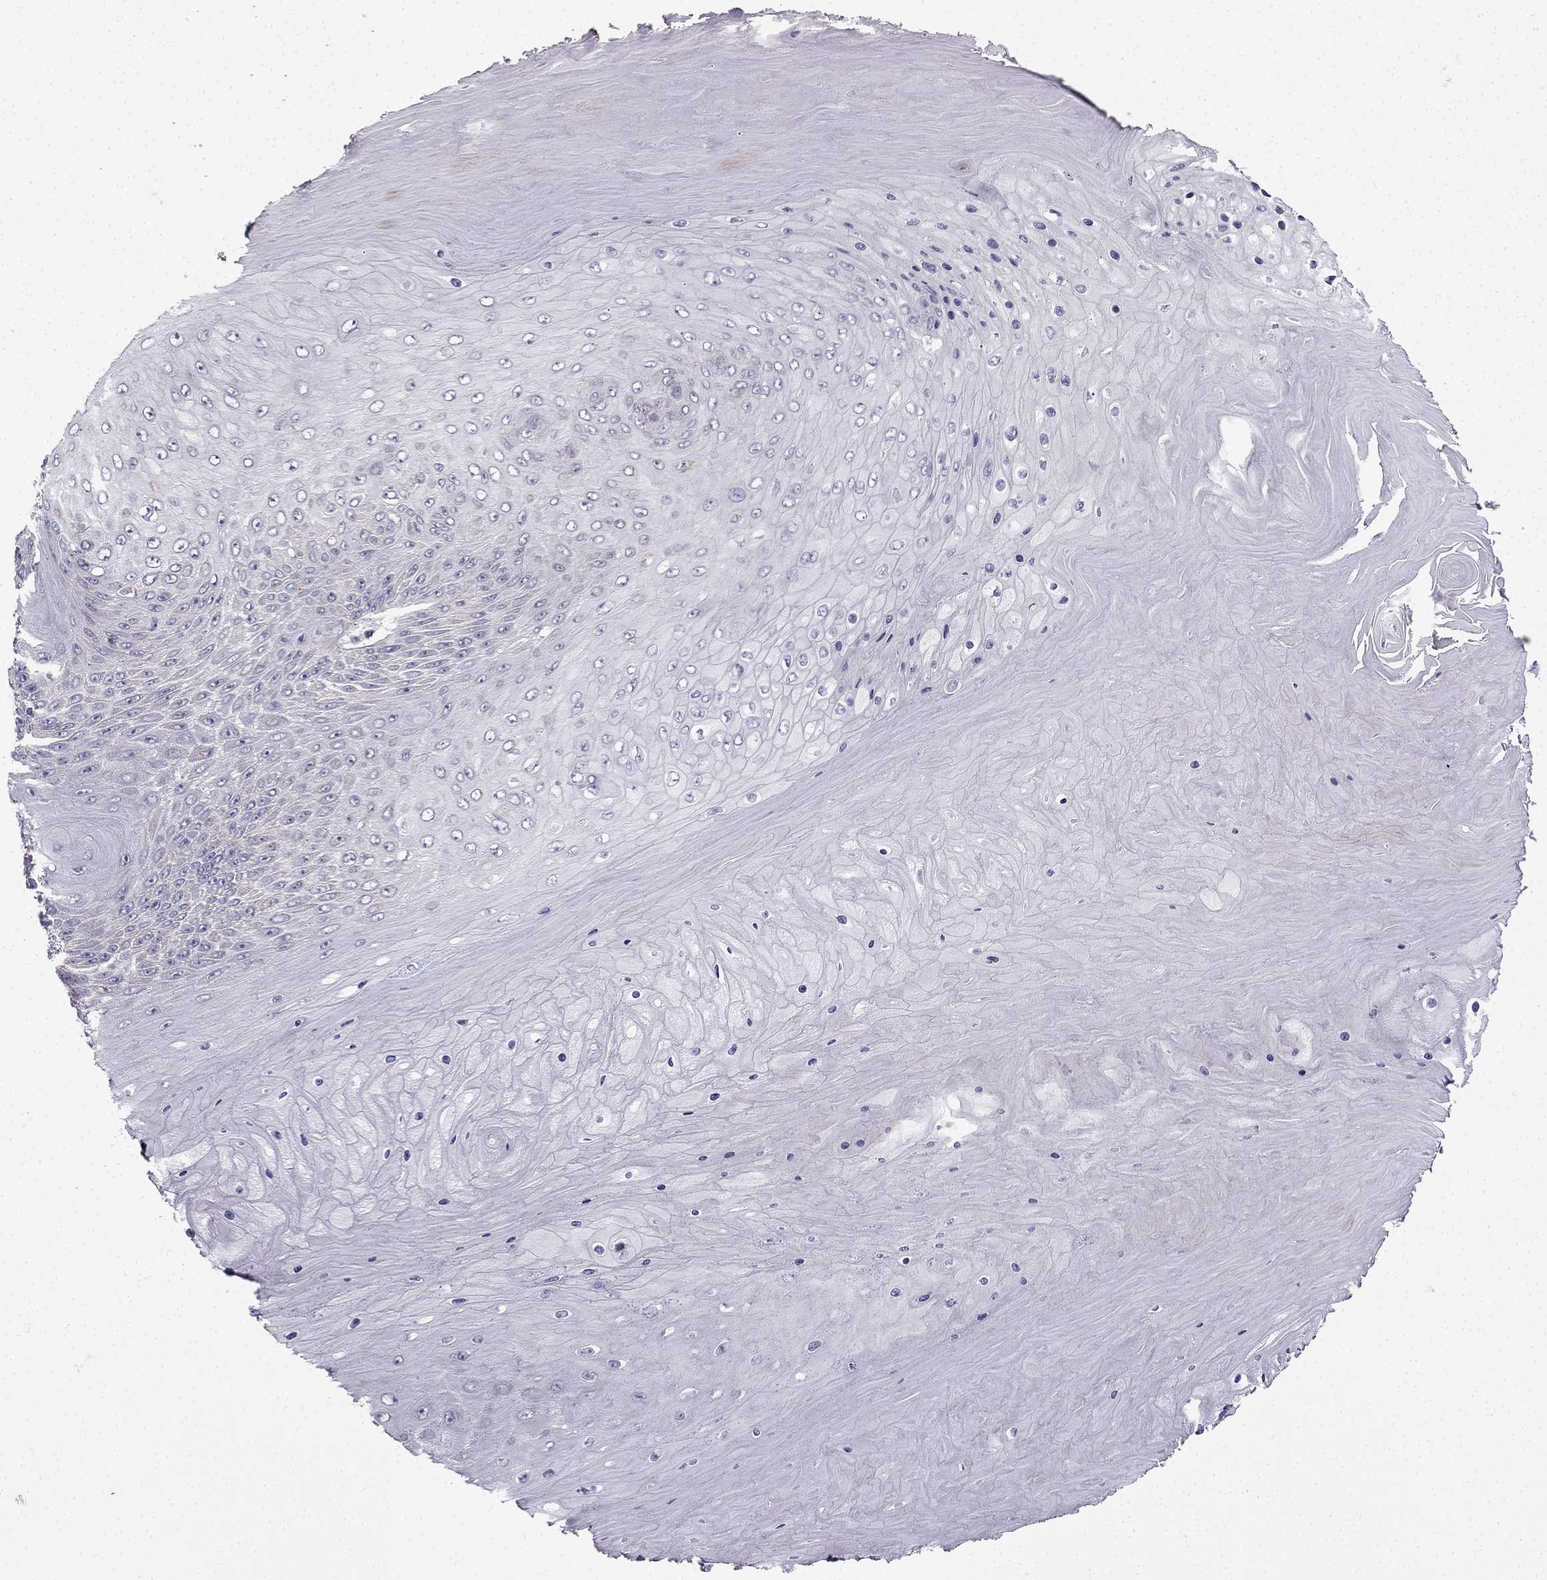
{"staining": {"intensity": "negative", "quantity": "none", "location": "none"}, "tissue": "skin cancer", "cell_type": "Tumor cells", "image_type": "cancer", "snomed": [{"axis": "morphology", "description": "Squamous cell carcinoma, NOS"}, {"axis": "topography", "description": "Skin"}], "caption": "Tumor cells are negative for protein expression in human skin cancer (squamous cell carcinoma).", "gene": "B4GALT7", "patient": {"sex": "male", "age": 62}}